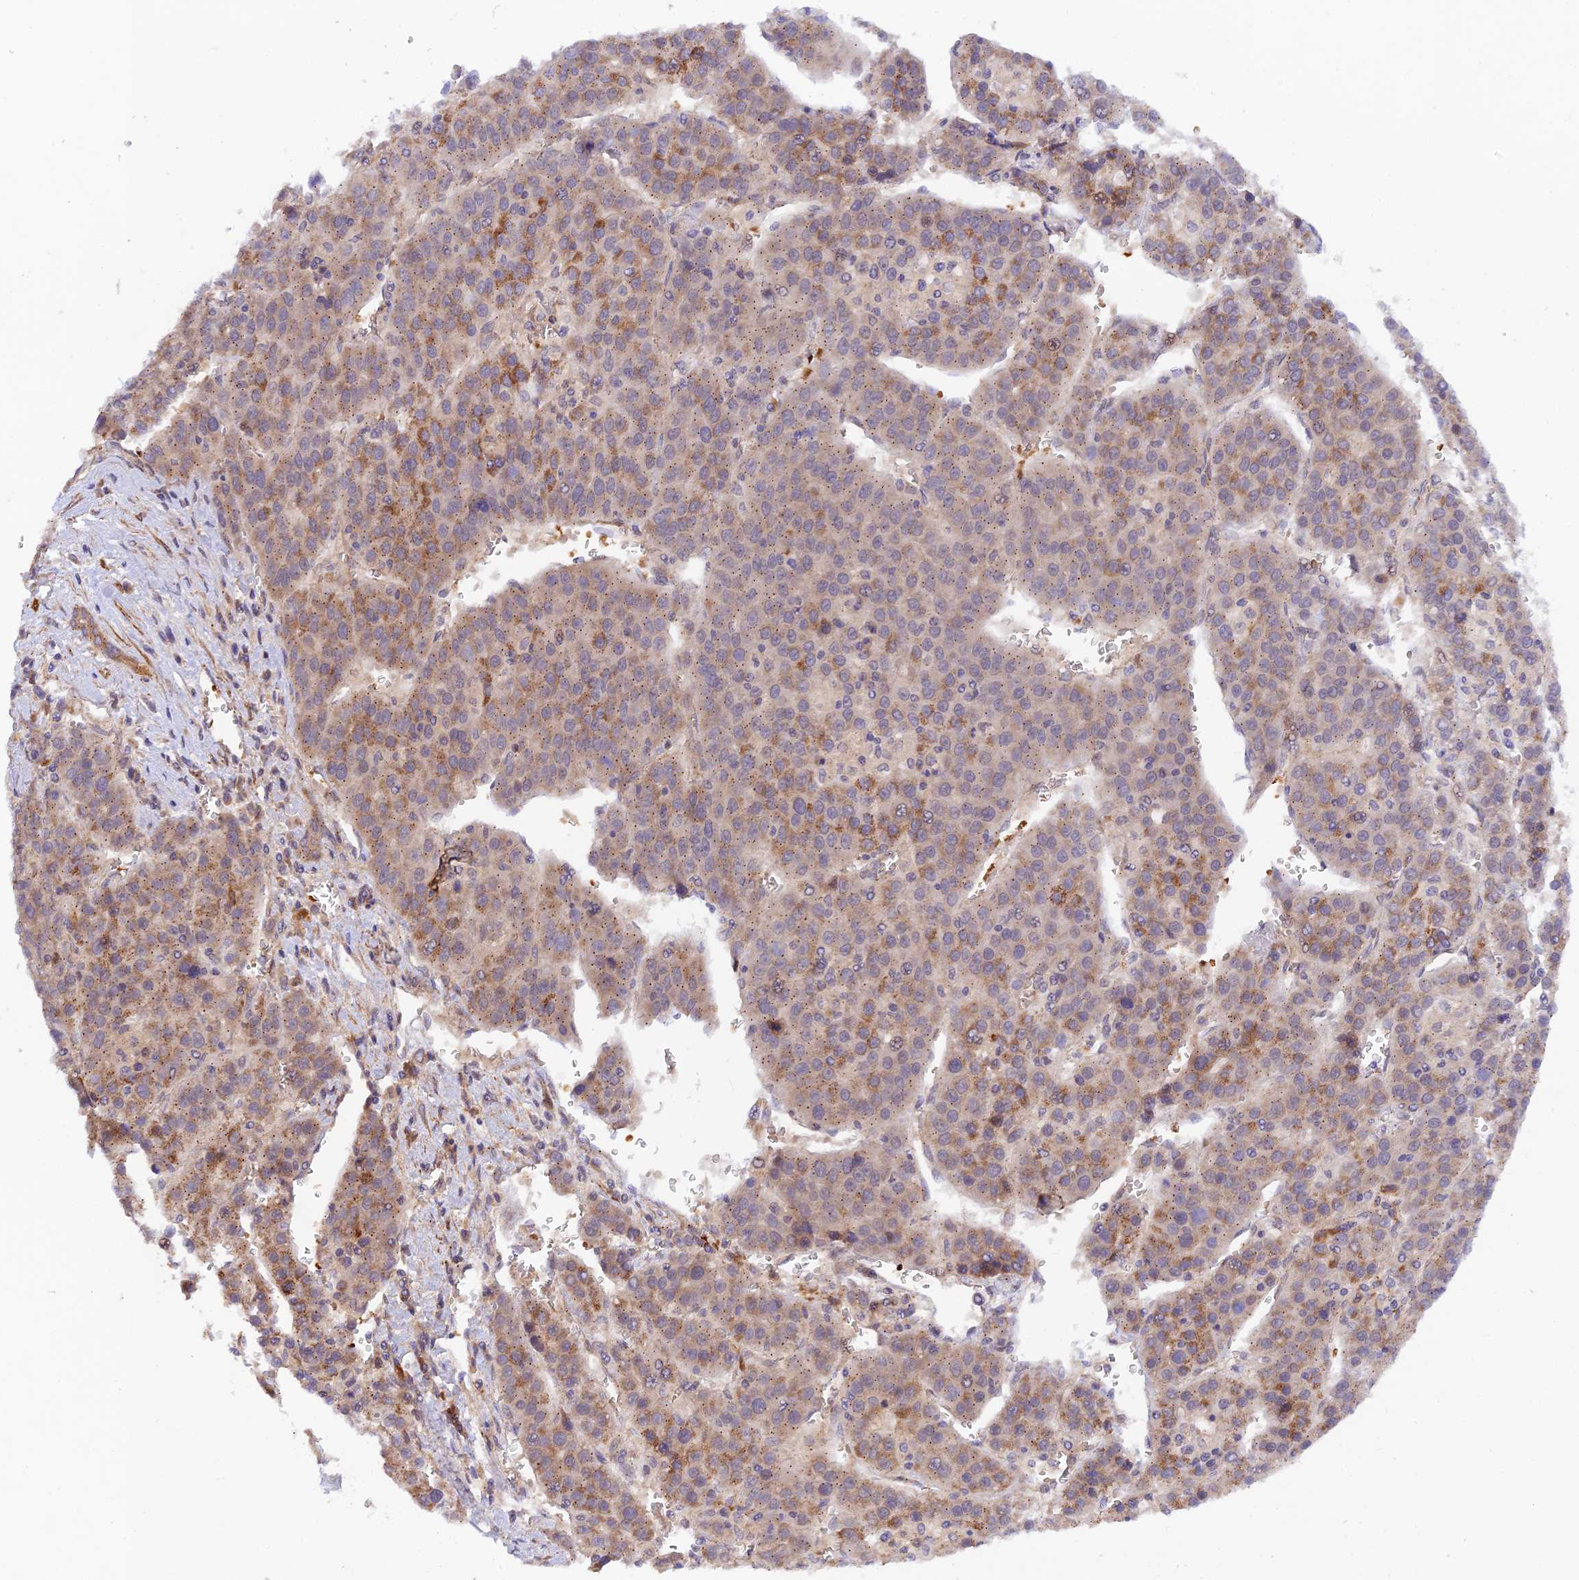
{"staining": {"intensity": "moderate", "quantity": "25%-75%", "location": "cytoplasmic/membranous"}, "tissue": "liver cancer", "cell_type": "Tumor cells", "image_type": "cancer", "snomed": [{"axis": "morphology", "description": "Carcinoma, Hepatocellular, NOS"}, {"axis": "topography", "description": "Liver"}], "caption": "About 25%-75% of tumor cells in human liver cancer (hepatocellular carcinoma) display moderate cytoplasmic/membranous protein expression as visualized by brown immunohistochemical staining.", "gene": "WDFY4", "patient": {"sex": "female", "age": 53}}